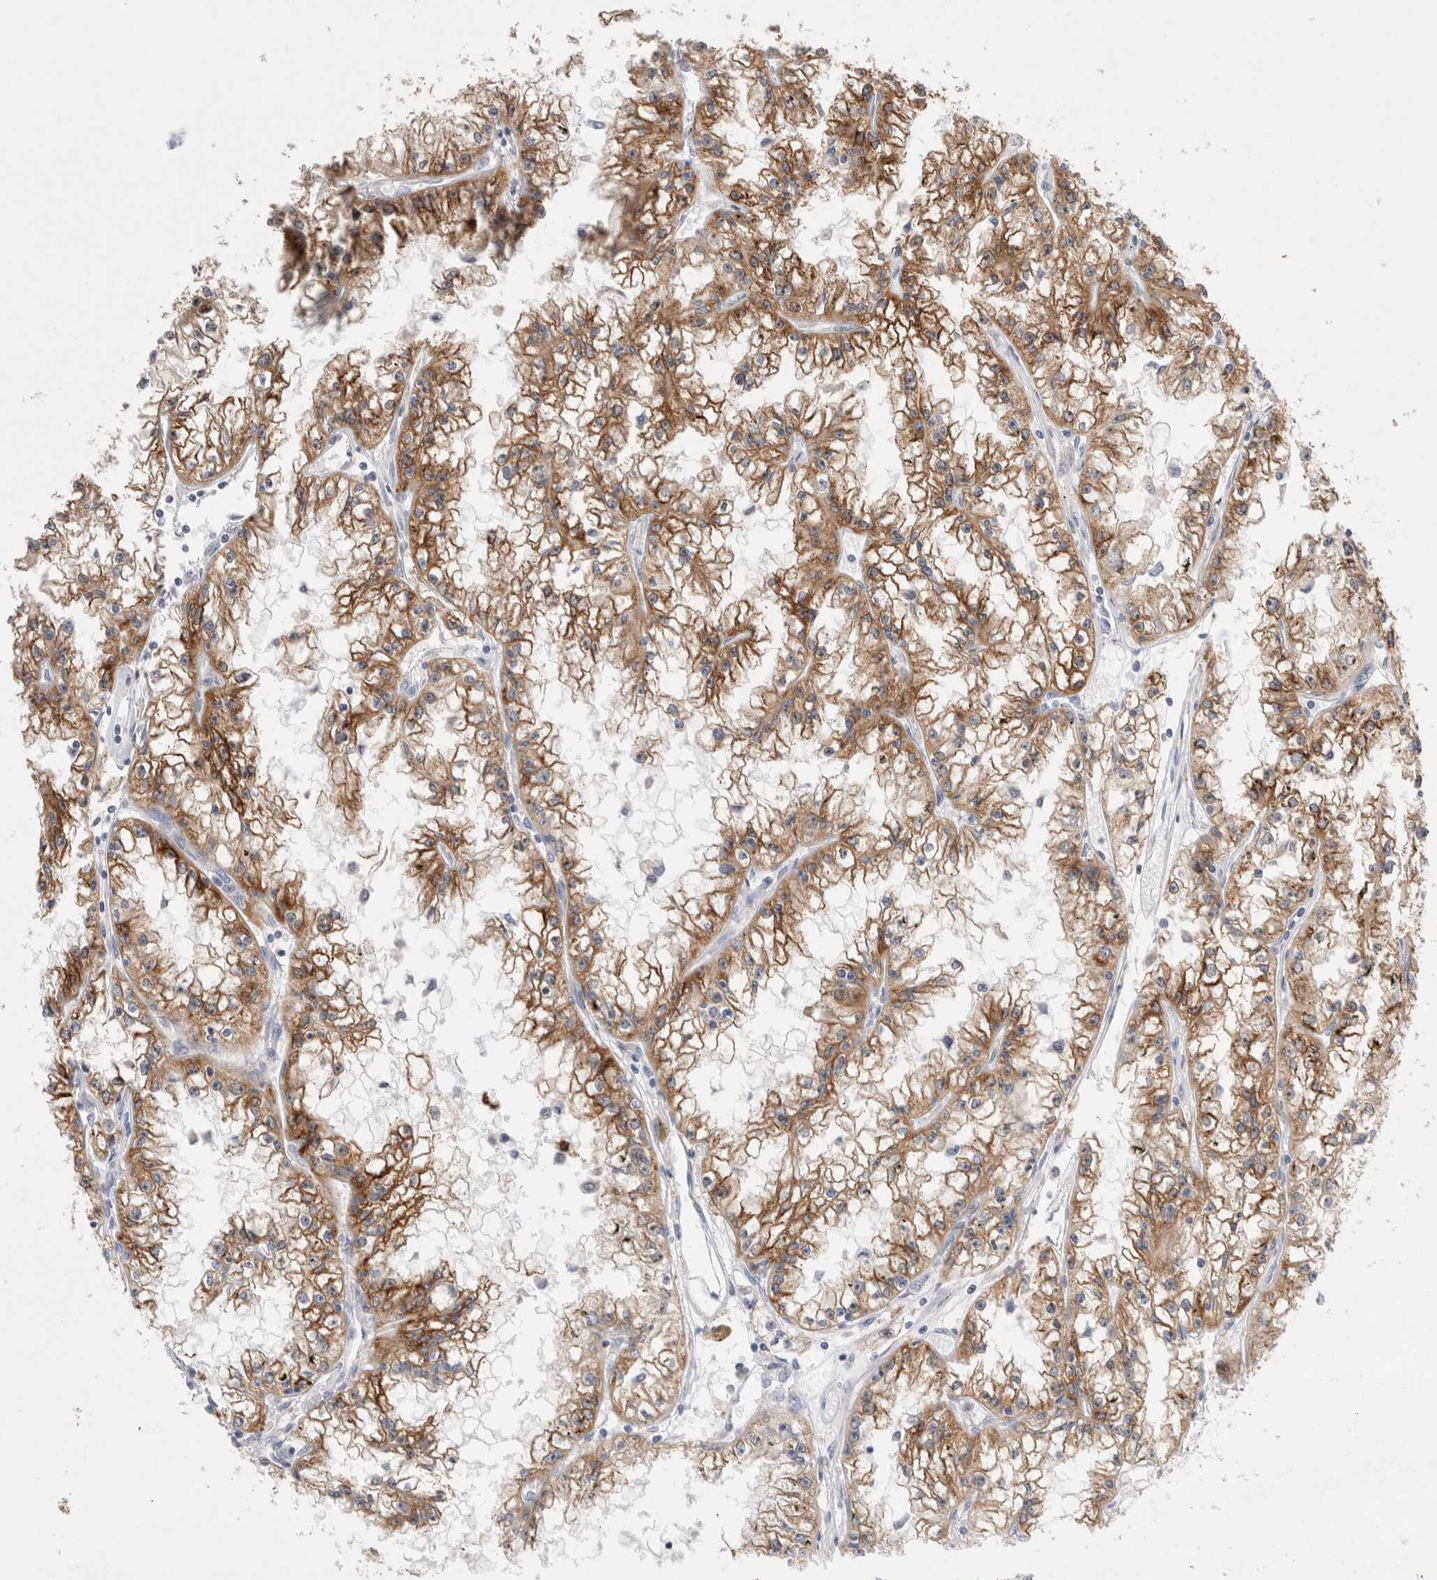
{"staining": {"intensity": "moderate", "quantity": ">75%", "location": "cytoplasmic/membranous"}, "tissue": "renal cancer", "cell_type": "Tumor cells", "image_type": "cancer", "snomed": [{"axis": "morphology", "description": "Adenocarcinoma, NOS"}, {"axis": "topography", "description": "Kidney"}], "caption": "Moderate cytoplasmic/membranous positivity for a protein is identified in approximately >75% of tumor cells of renal adenocarcinoma using immunohistochemistry.", "gene": "TBC1D16", "patient": {"sex": "male", "age": 56}}